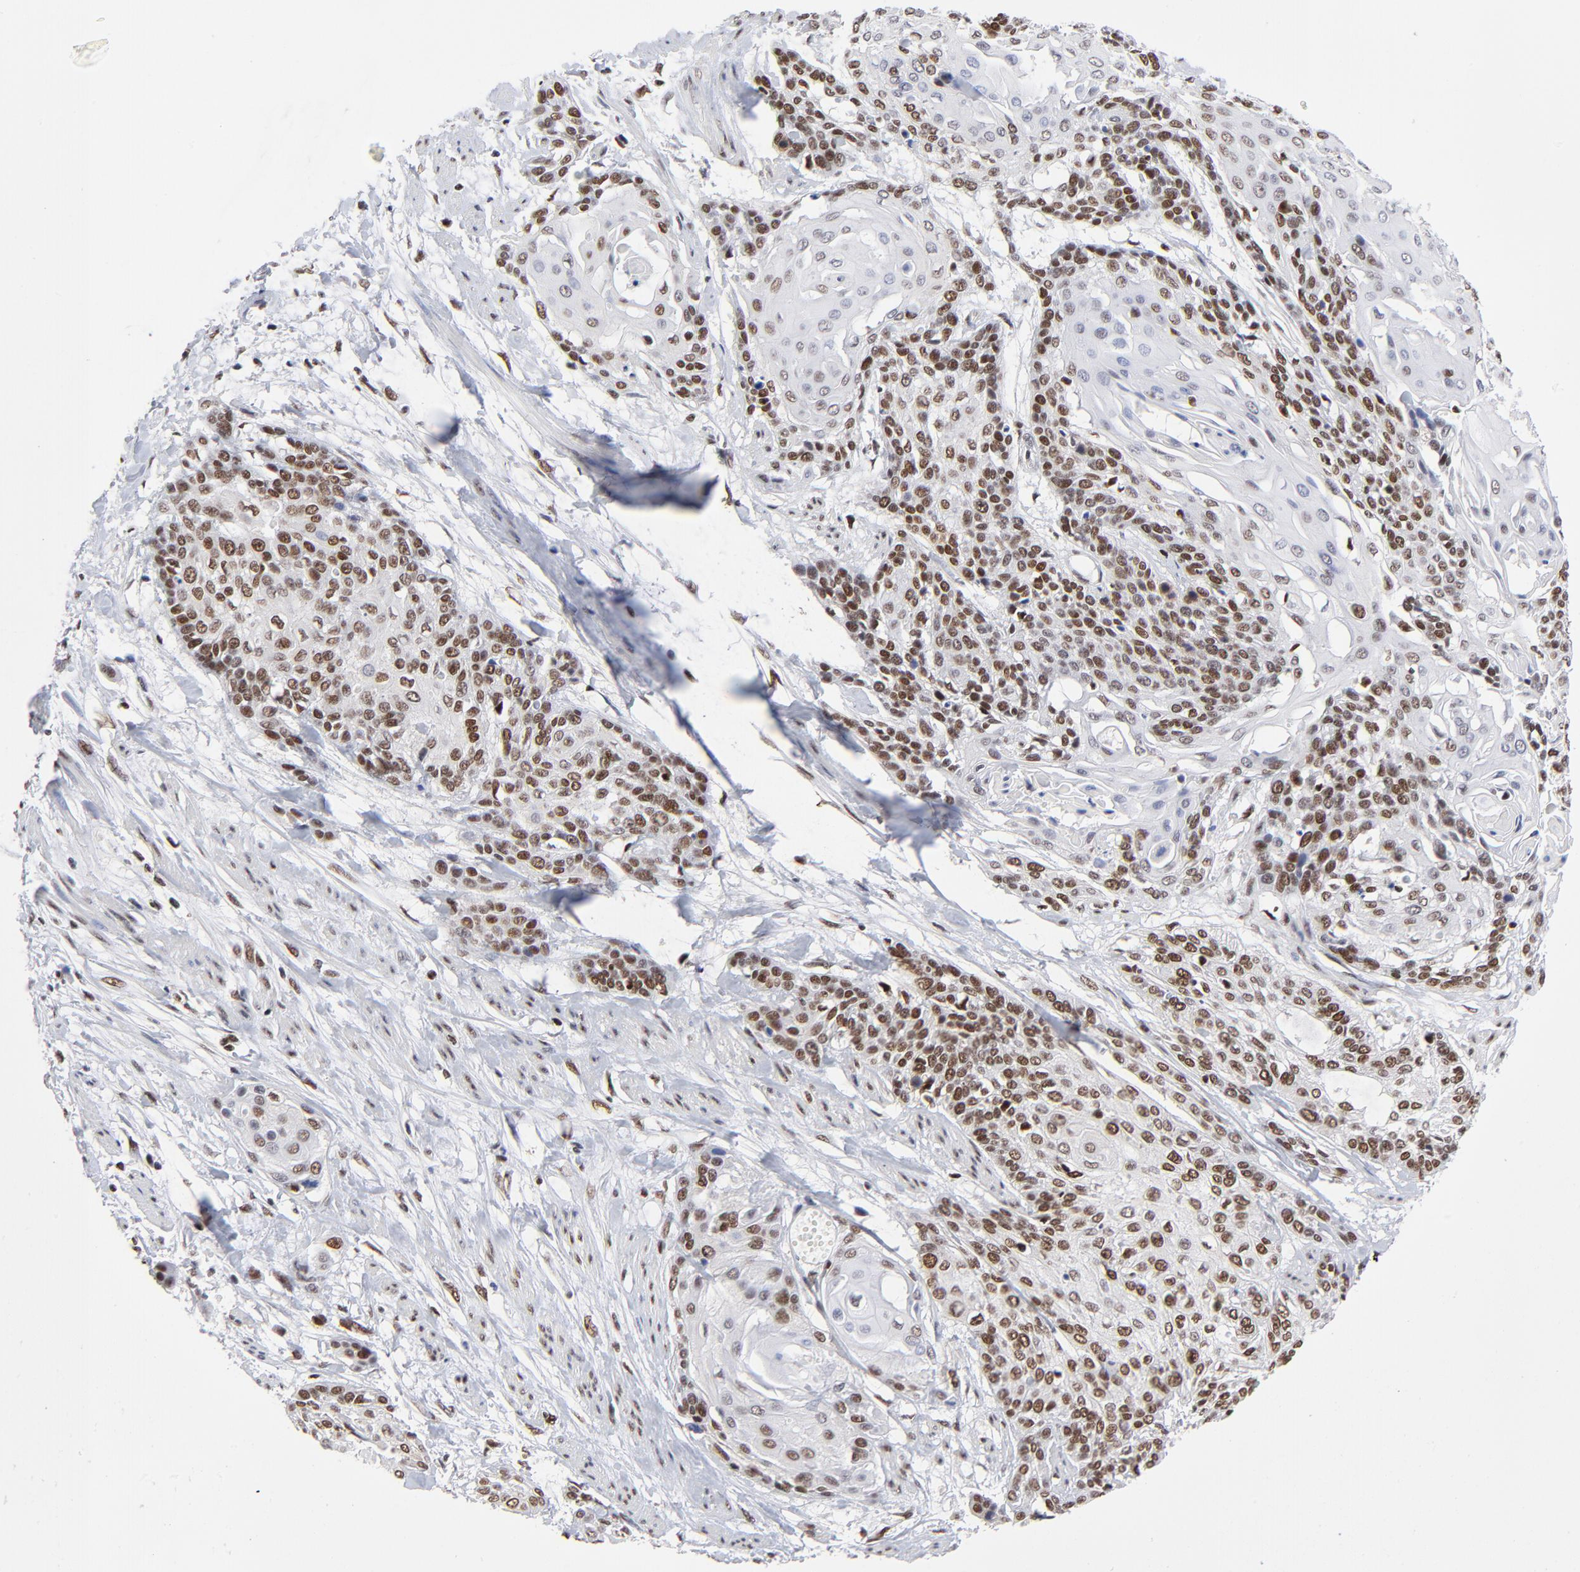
{"staining": {"intensity": "strong", "quantity": ">75%", "location": "nuclear"}, "tissue": "cervical cancer", "cell_type": "Tumor cells", "image_type": "cancer", "snomed": [{"axis": "morphology", "description": "Squamous cell carcinoma, NOS"}, {"axis": "topography", "description": "Cervix"}], "caption": "Human cervical squamous cell carcinoma stained for a protein (brown) displays strong nuclear positive expression in about >75% of tumor cells.", "gene": "ZMYM3", "patient": {"sex": "female", "age": 57}}